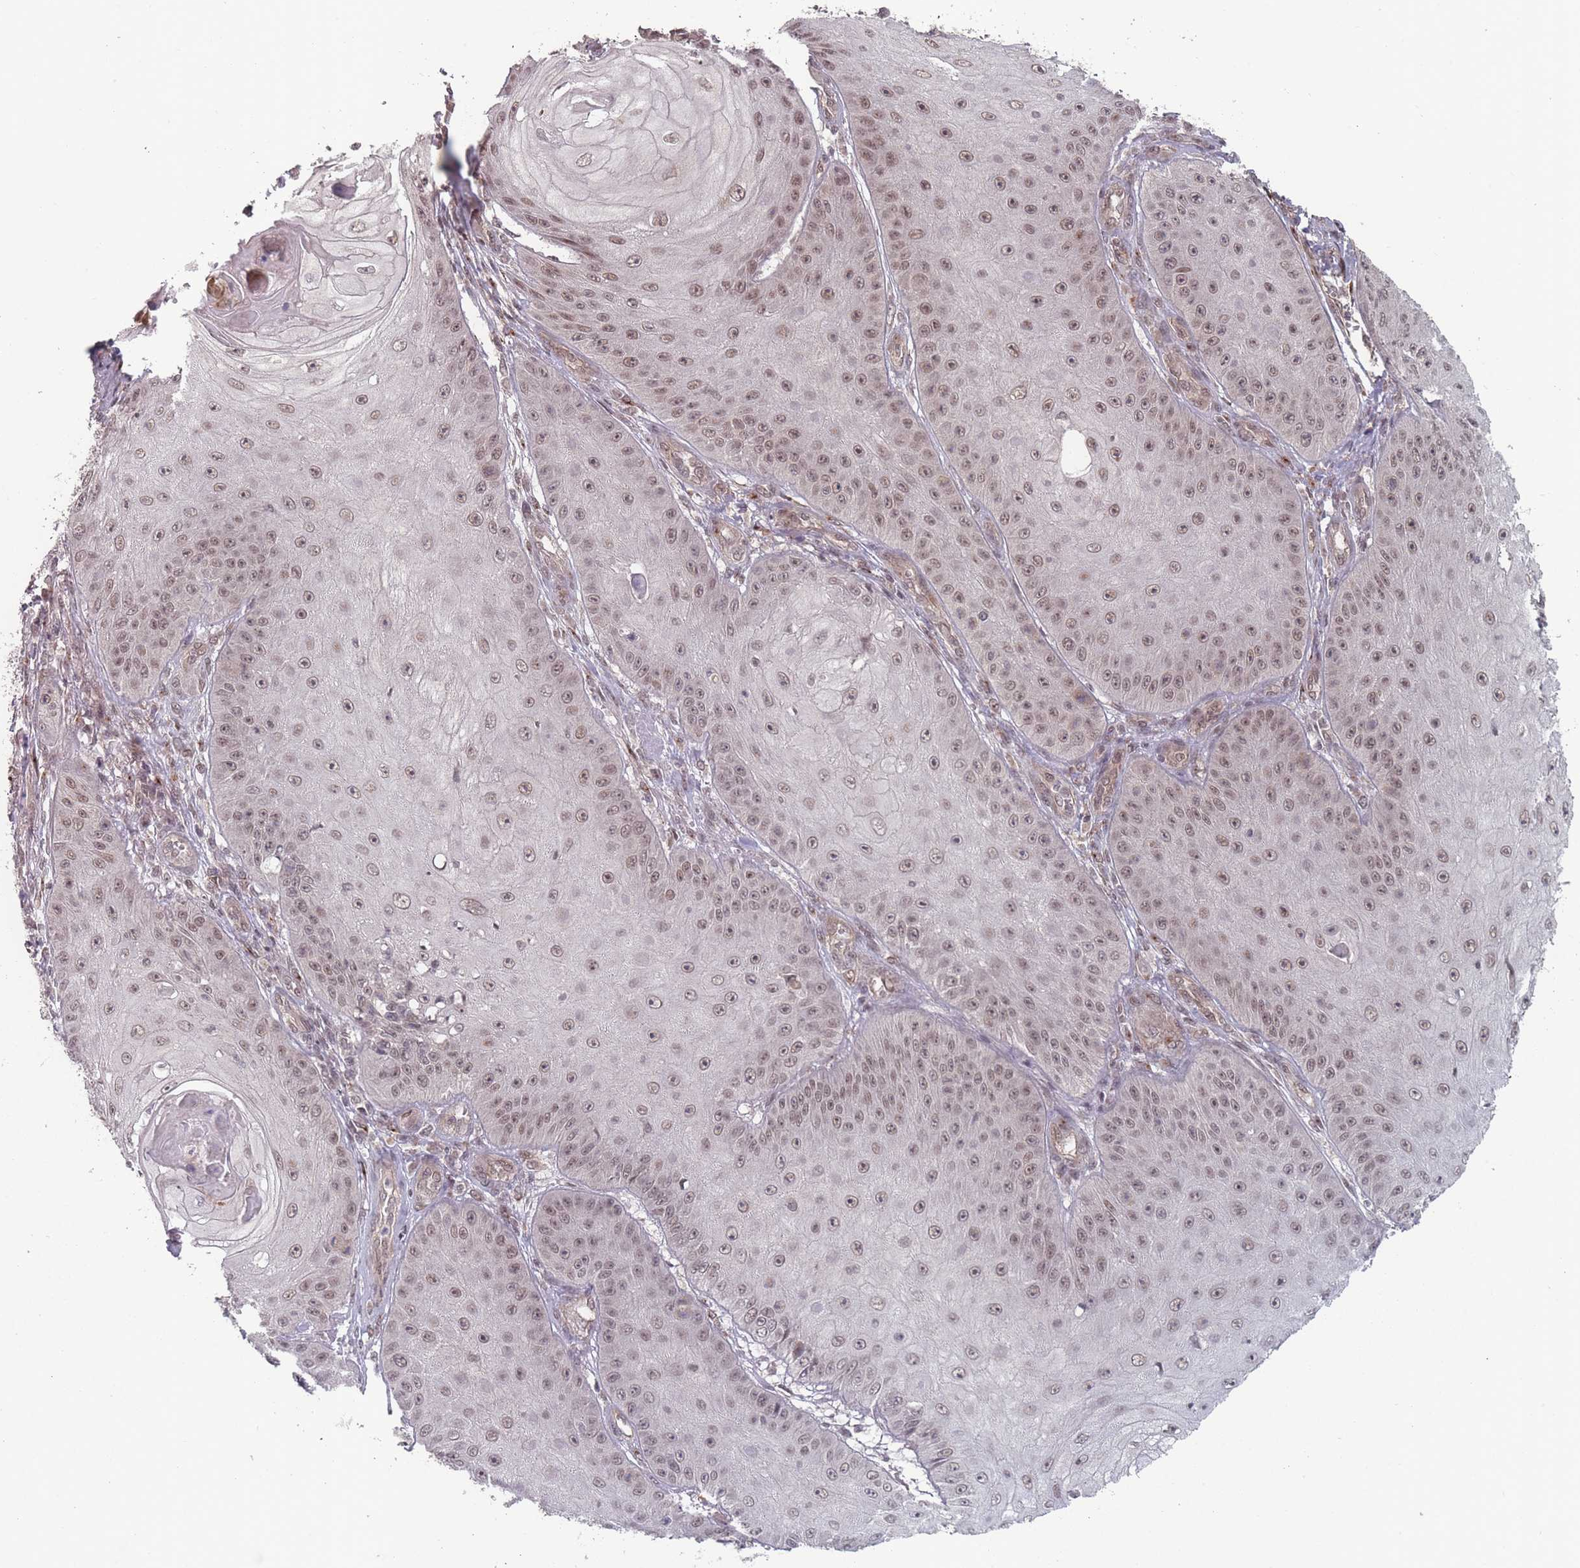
{"staining": {"intensity": "moderate", "quantity": ">75%", "location": "nuclear"}, "tissue": "skin cancer", "cell_type": "Tumor cells", "image_type": "cancer", "snomed": [{"axis": "morphology", "description": "Squamous cell carcinoma, NOS"}, {"axis": "topography", "description": "Skin"}], "caption": "Tumor cells exhibit moderate nuclear positivity in approximately >75% of cells in skin cancer.", "gene": "CNTRL", "patient": {"sex": "male", "age": 70}}